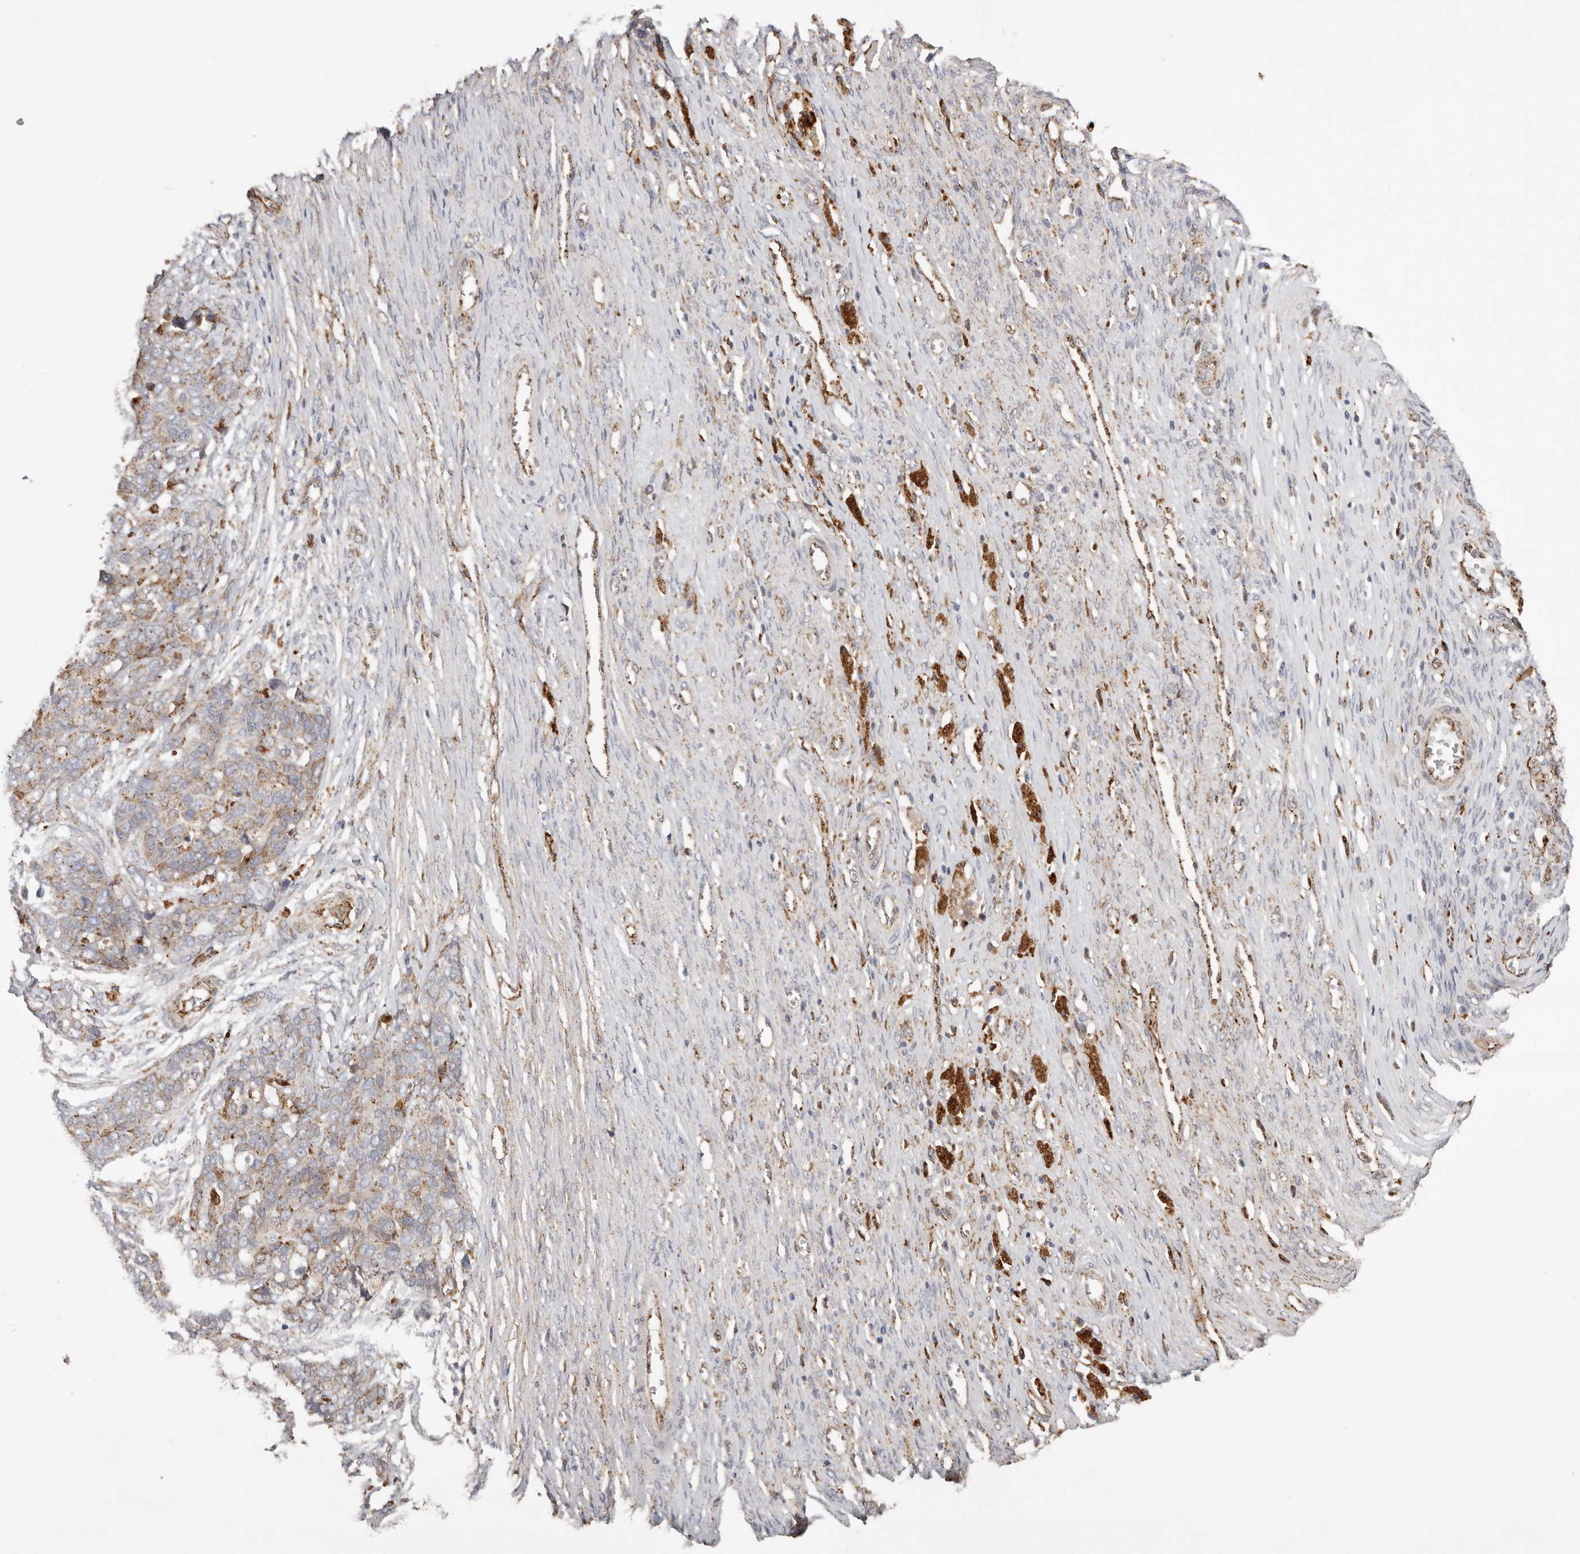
{"staining": {"intensity": "moderate", "quantity": "25%-75%", "location": "cytoplasmic/membranous"}, "tissue": "ovarian cancer", "cell_type": "Tumor cells", "image_type": "cancer", "snomed": [{"axis": "morphology", "description": "Cystadenocarcinoma, serous, NOS"}, {"axis": "topography", "description": "Ovary"}], "caption": "Ovarian cancer stained for a protein (brown) shows moderate cytoplasmic/membranous positive positivity in approximately 25%-75% of tumor cells.", "gene": "GRN", "patient": {"sex": "female", "age": 44}}